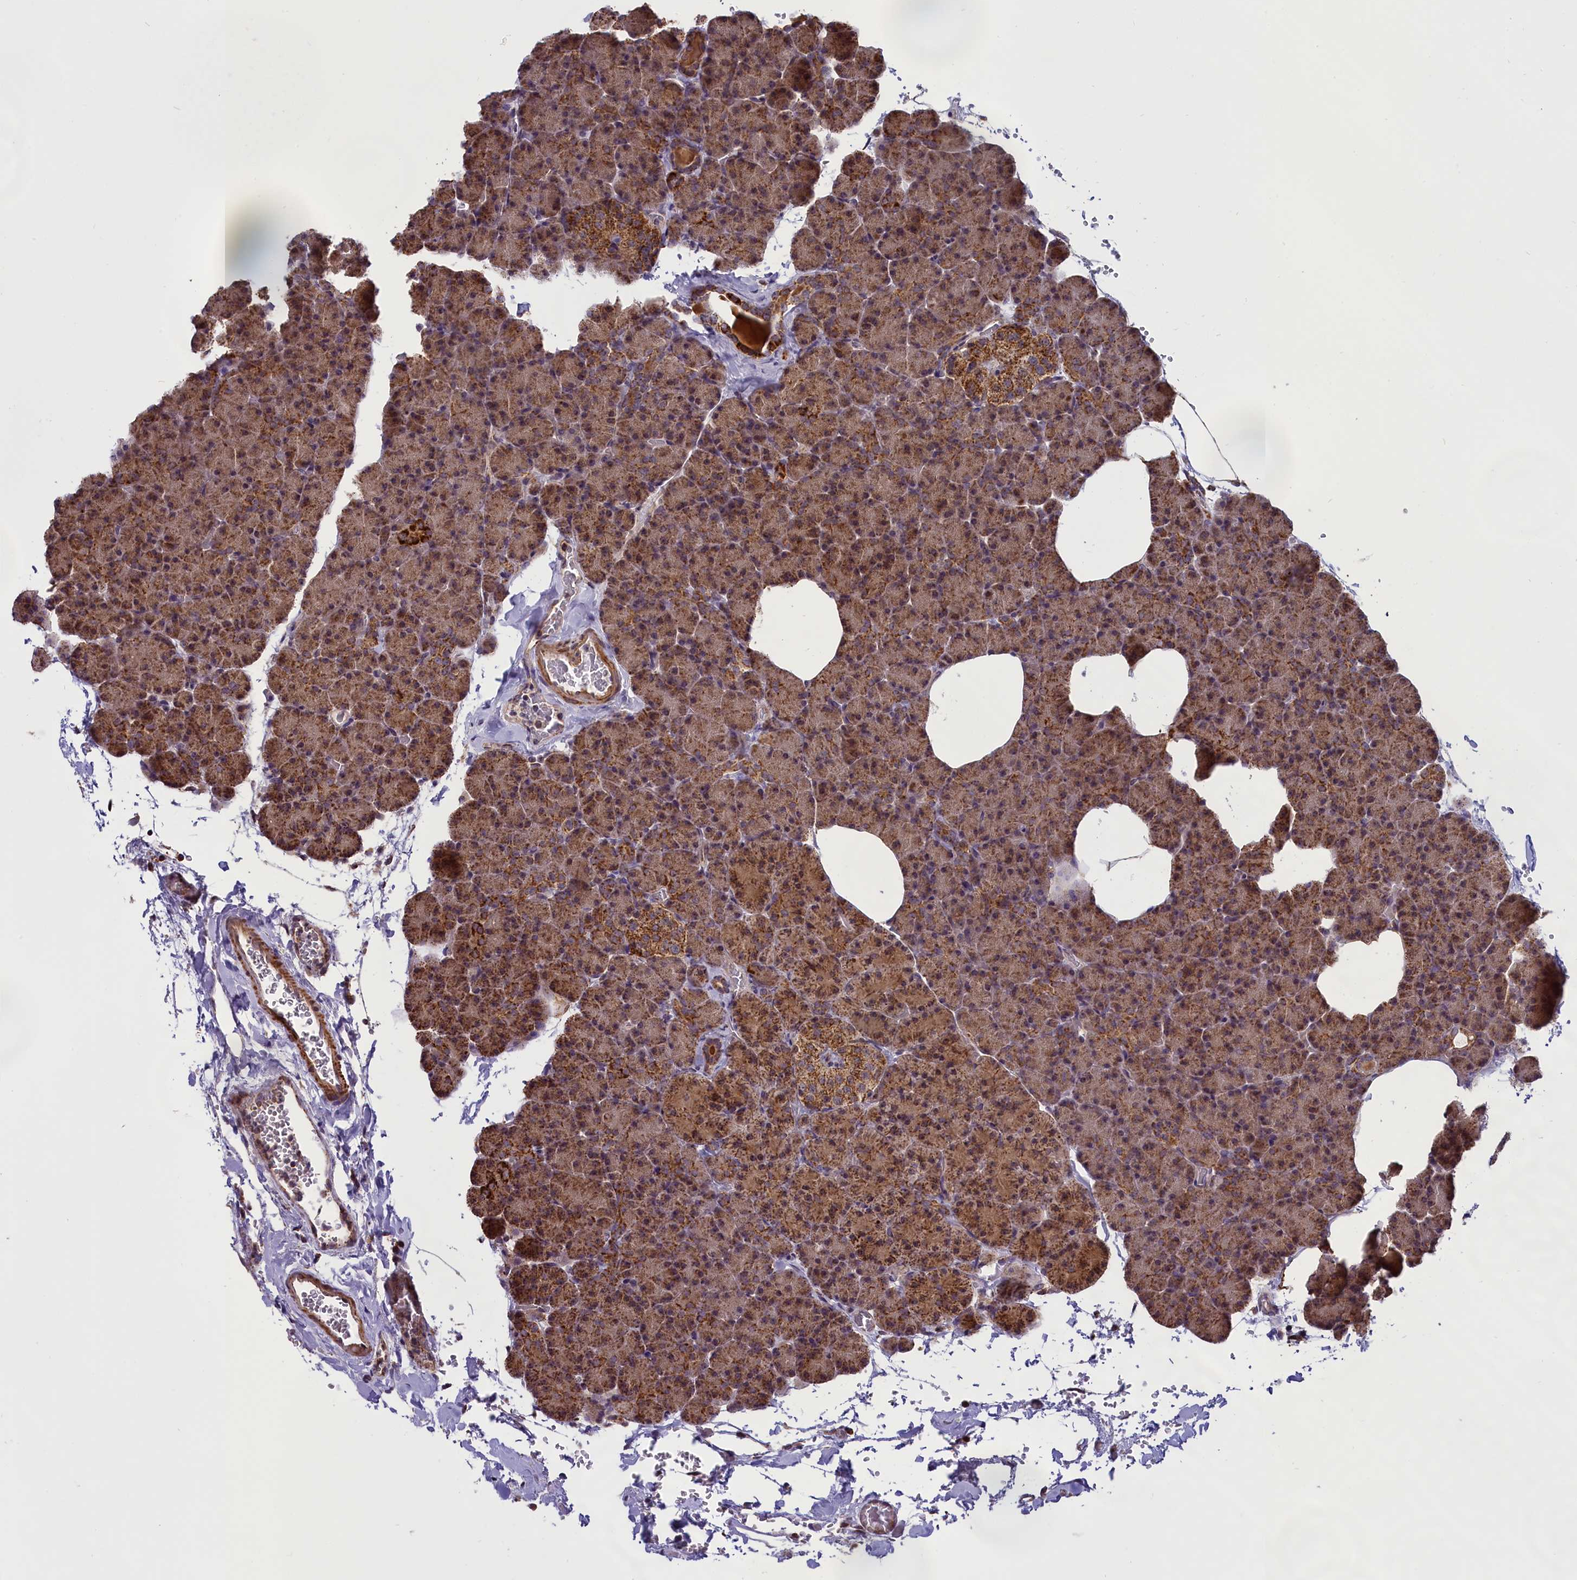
{"staining": {"intensity": "moderate", "quantity": ">75%", "location": "cytoplasmic/membranous"}, "tissue": "pancreas", "cell_type": "Exocrine glandular cells", "image_type": "normal", "snomed": [{"axis": "morphology", "description": "Normal tissue, NOS"}, {"axis": "topography", "description": "Pancreas"}], "caption": "Pancreas stained with immunohistochemistry shows moderate cytoplasmic/membranous staining in approximately >75% of exocrine glandular cells. (DAB (3,3'-diaminobenzidine) IHC, brown staining for protein, blue staining for nuclei).", "gene": "GLRX5", "patient": {"sex": "female", "age": 35}}